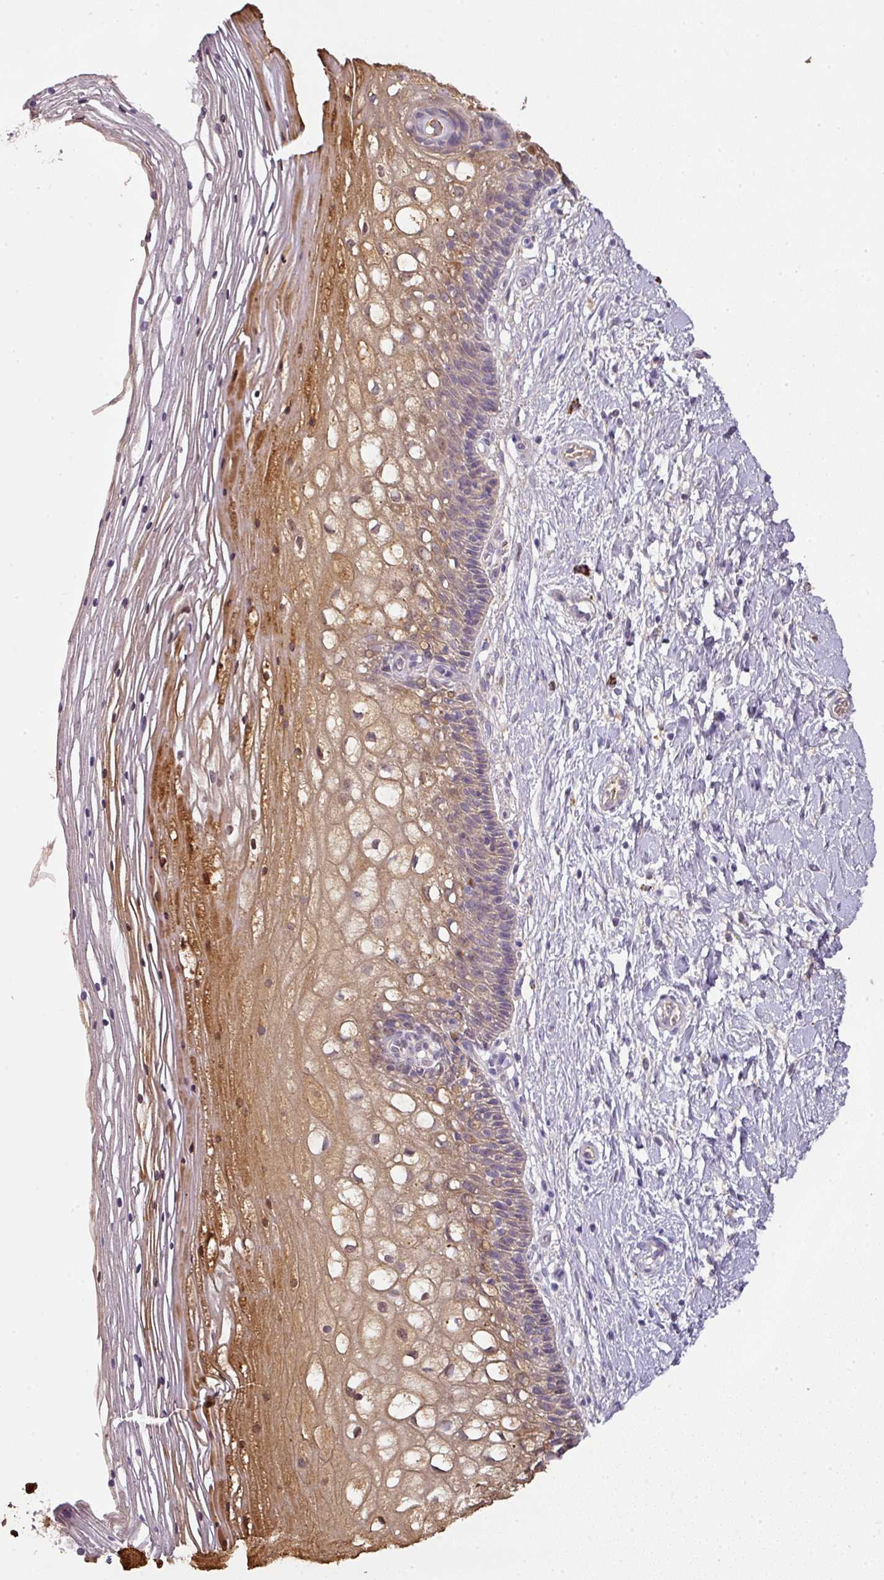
{"staining": {"intensity": "moderate", "quantity": "<25%", "location": "cytoplasmic/membranous"}, "tissue": "cervix", "cell_type": "Glandular cells", "image_type": "normal", "snomed": [{"axis": "morphology", "description": "Normal tissue, NOS"}, {"axis": "topography", "description": "Cervix"}], "caption": "Moderate cytoplasmic/membranous expression for a protein is seen in about <25% of glandular cells of unremarkable cervix using immunohistochemistry (IHC).", "gene": "CCZ1B", "patient": {"sex": "female", "age": 36}}